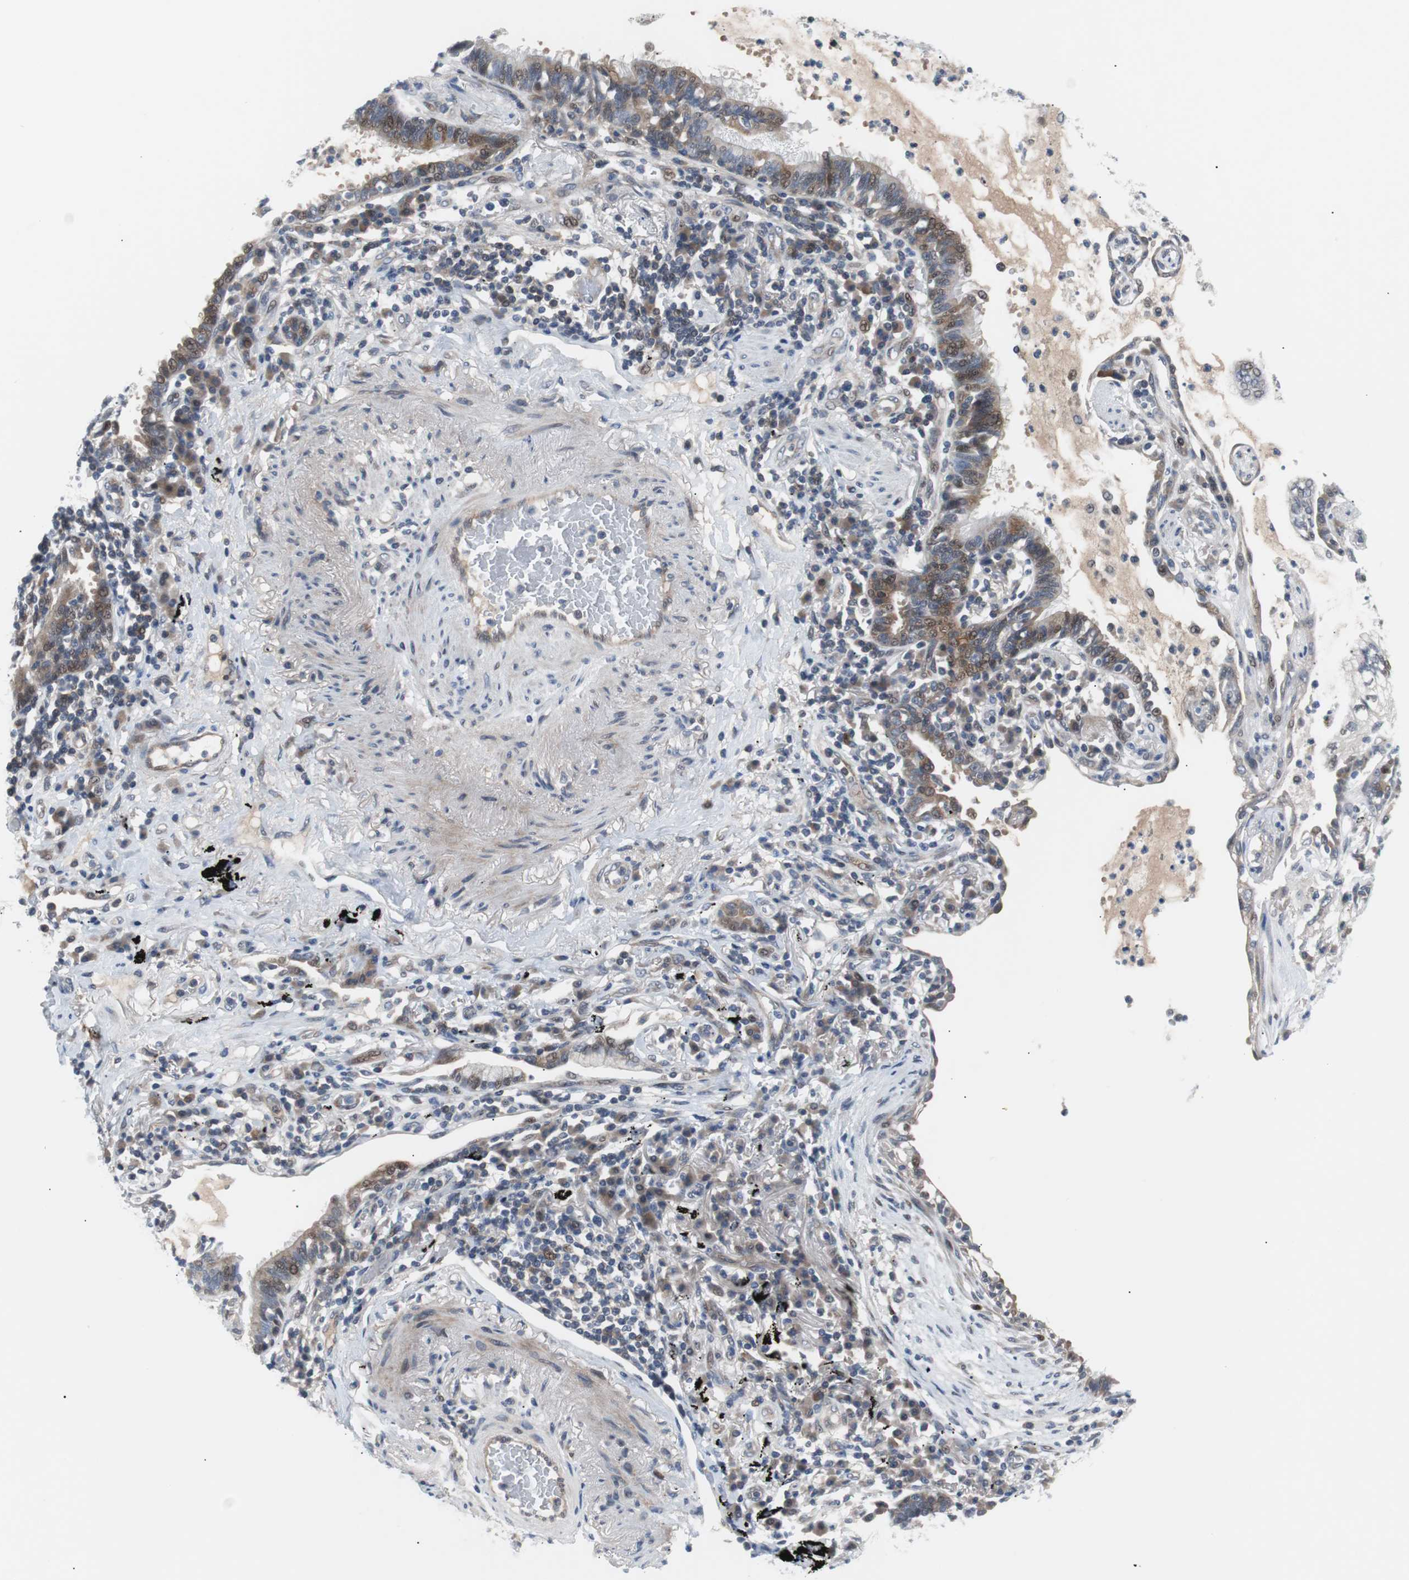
{"staining": {"intensity": "weak", "quantity": "25%-75%", "location": "nuclear"}, "tissue": "lung cancer", "cell_type": "Tumor cells", "image_type": "cancer", "snomed": [{"axis": "morphology", "description": "Adenocarcinoma, NOS"}, {"axis": "topography", "description": "Lung"}], "caption": "Lung adenocarcinoma was stained to show a protein in brown. There is low levels of weak nuclear expression in about 25%-75% of tumor cells.", "gene": "MAP2K4", "patient": {"sex": "female", "age": 70}}